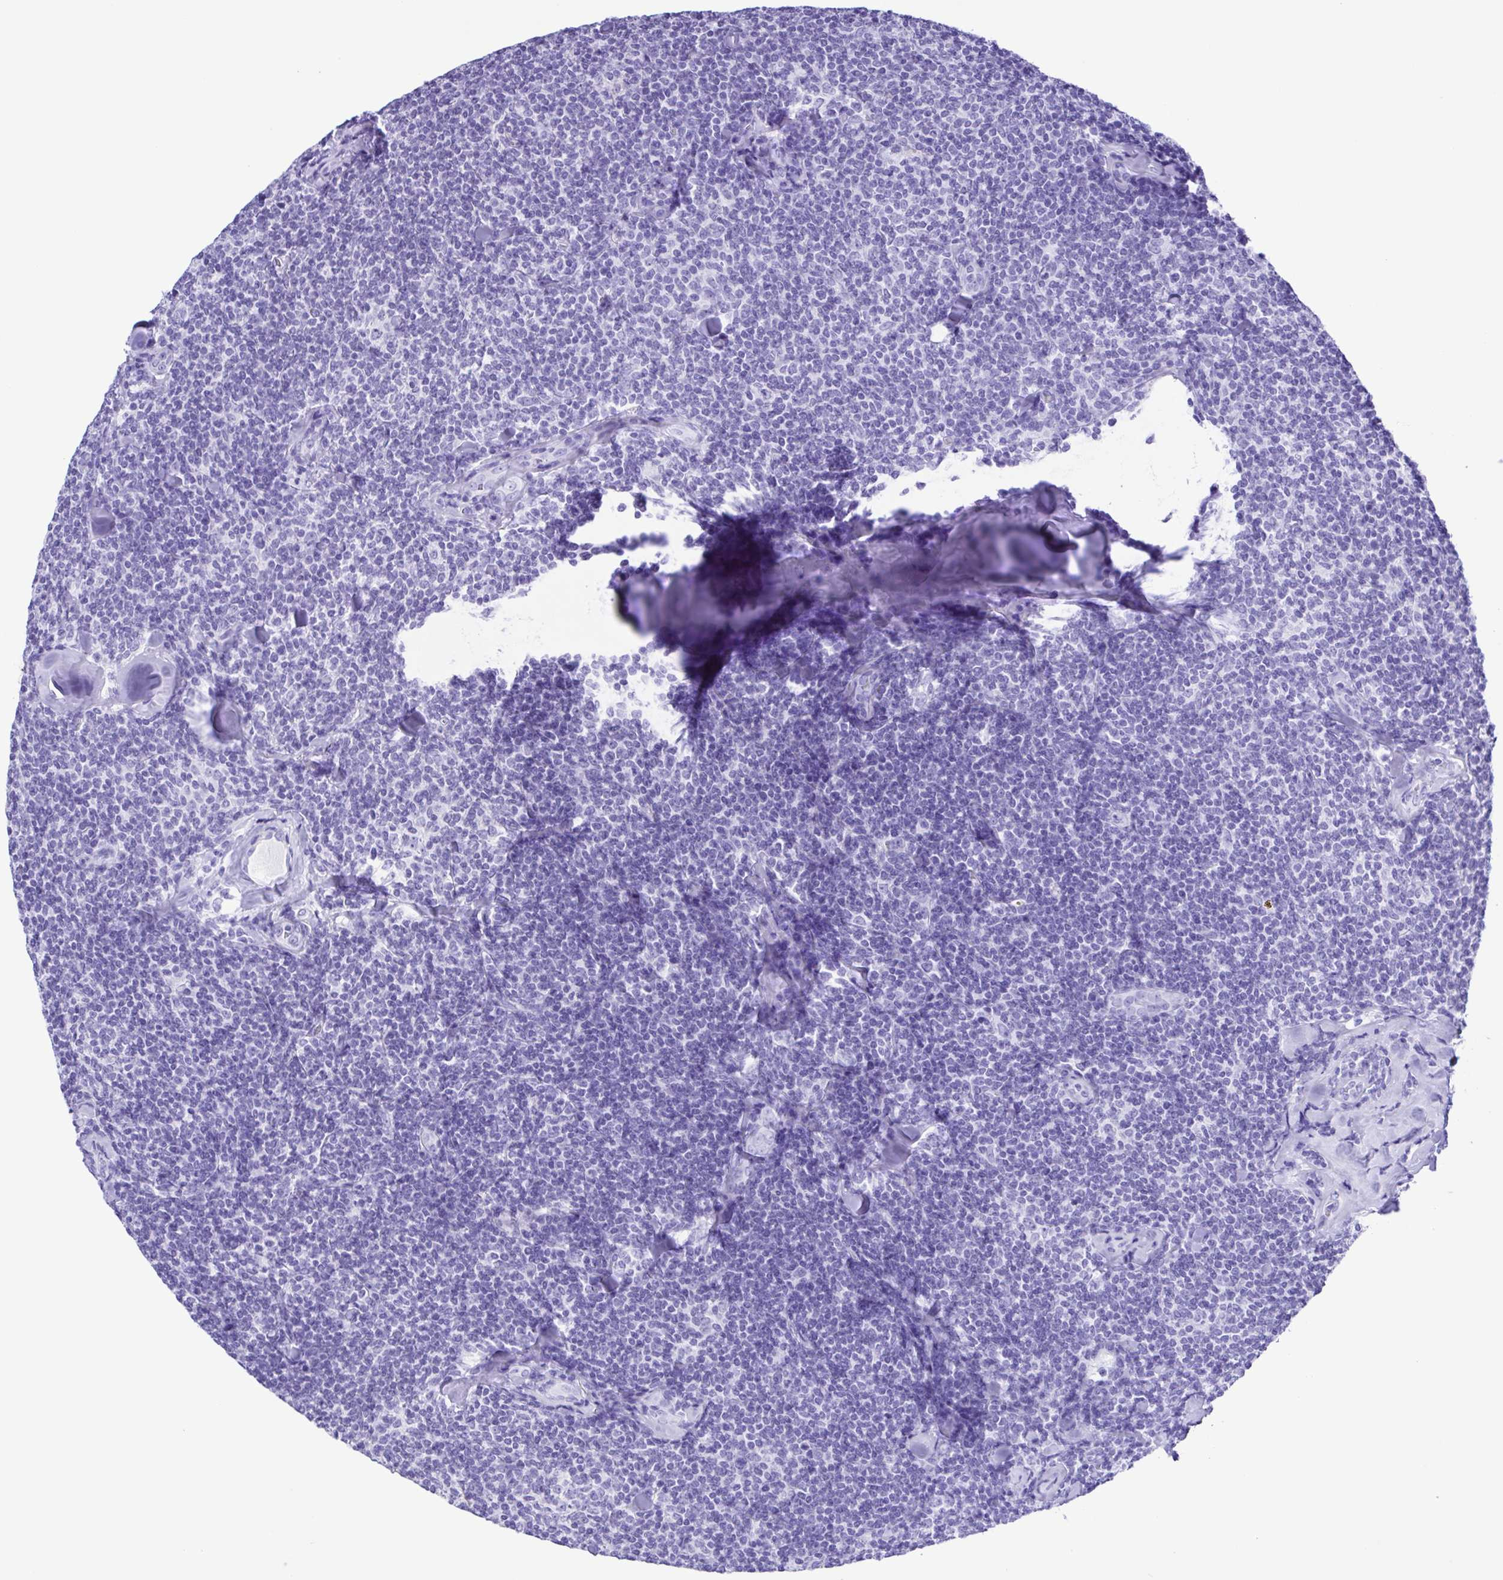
{"staining": {"intensity": "negative", "quantity": "none", "location": "none"}, "tissue": "lymphoma", "cell_type": "Tumor cells", "image_type": "cancer", "snomed": [{"axis": "morphology", "description": "Malignant lymphoma, non-Hodgkin's type, Low grade"}, {"axis": "topography", "description": "Lymph node"}], "caption": "A photomicrograph of malignant lymphoma, non-Hodgkin's type (low-grade) stained for a protein reveals no brown staining in tumor cells.", "gene": "ERP27", "patient": {"sex": "female", "age": 56}}